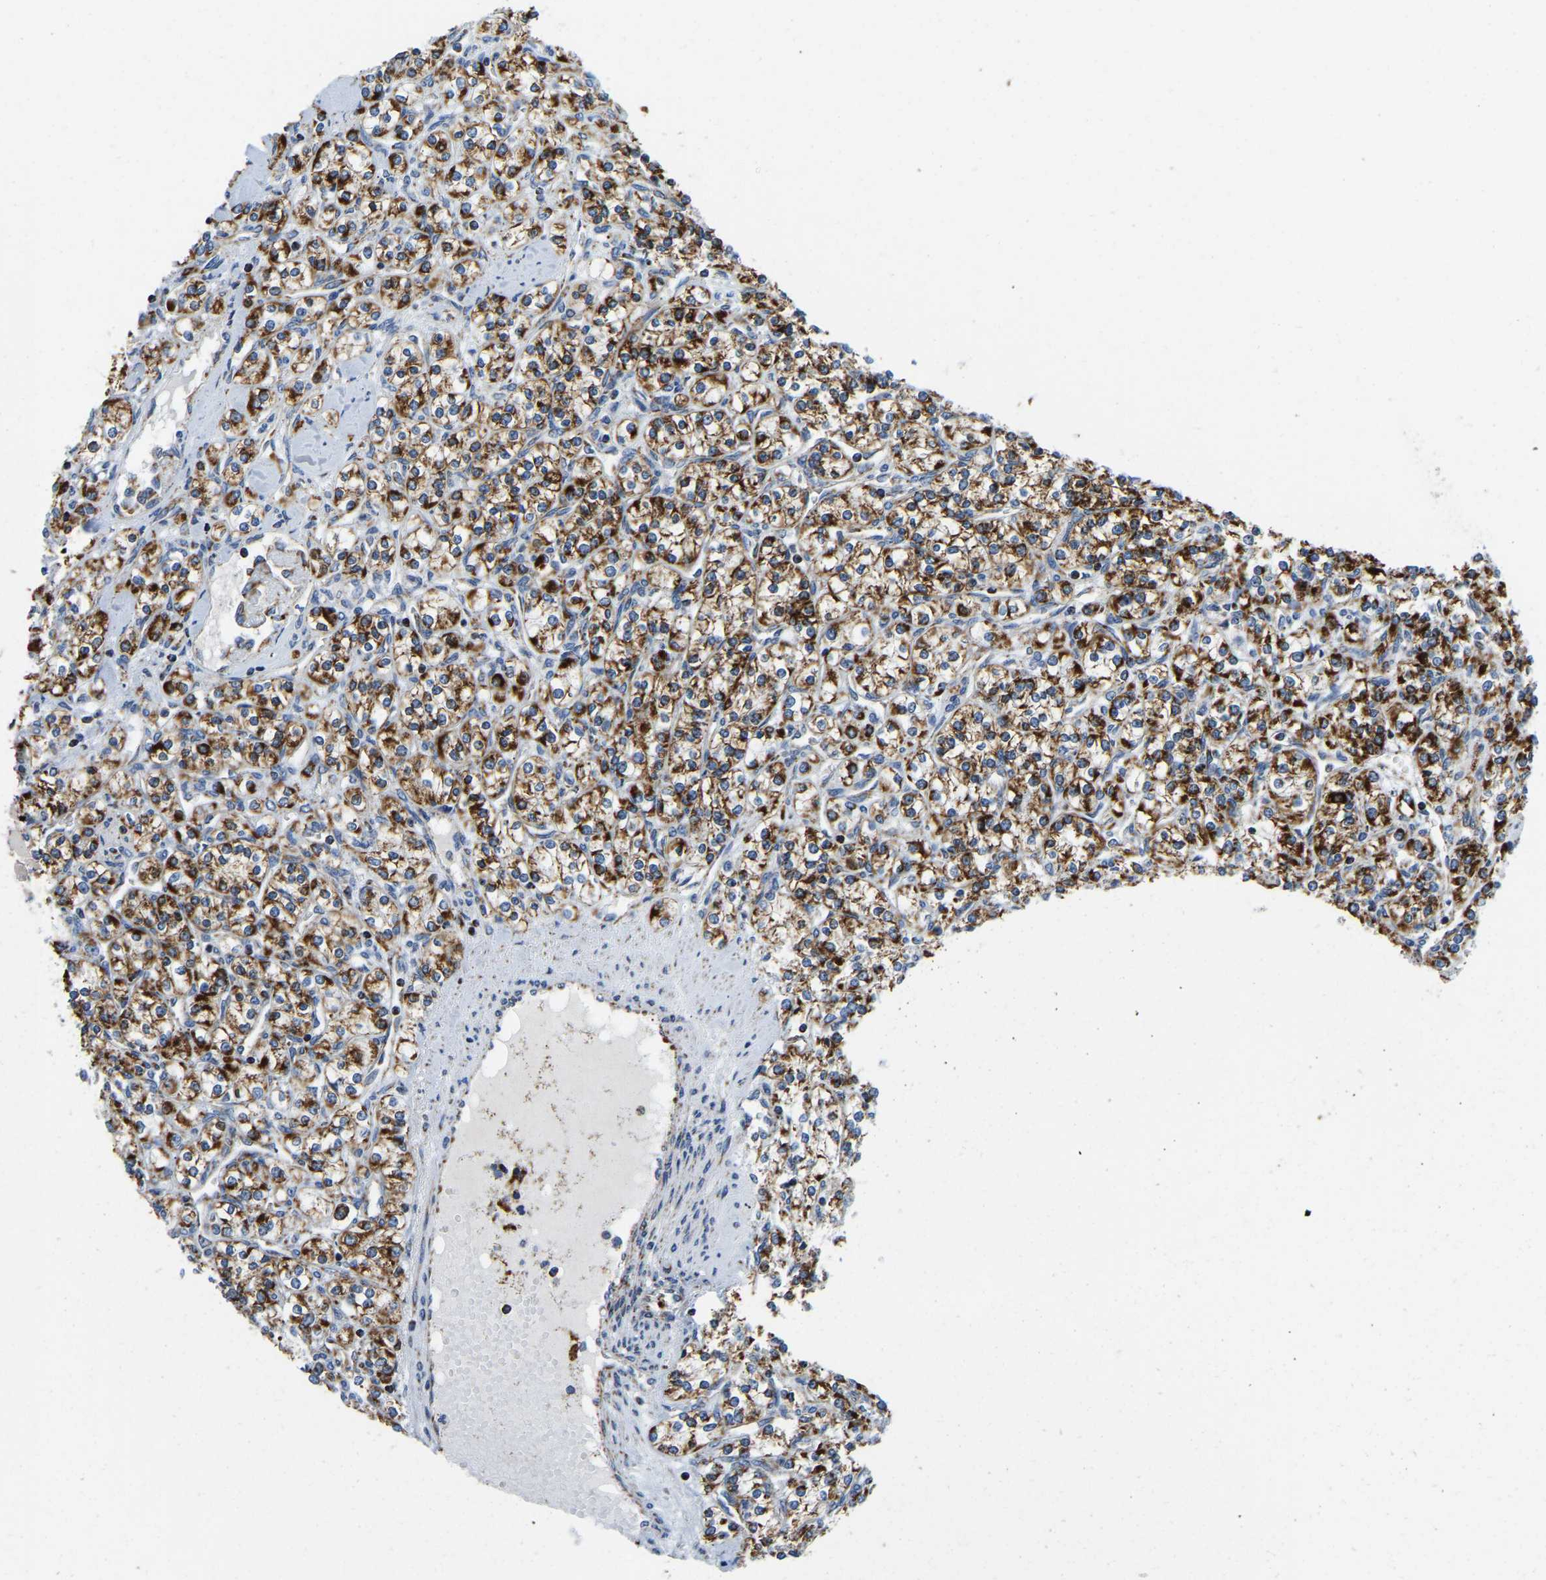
{"staining": {"intensity": "strong", "quantity": ">75%", "location": "cytoplasmic/membranous"}, "tissue": "renal cancer", "cell_type": "Tumor cells", "image_type": "cancer", "snomed": [{"axis": "morphology", "description": "Adenocarcinoma, NOS"}, {"axis": "topography", "description": "Kidney"}], "caption": "Human renal cancer stained with a brown dye exhibits strong cytoplasmic/membranous positive expression in about >75% of tumor cells.", "gene": "SFXN1", "patient": {"sex": "male", "age": 77}}